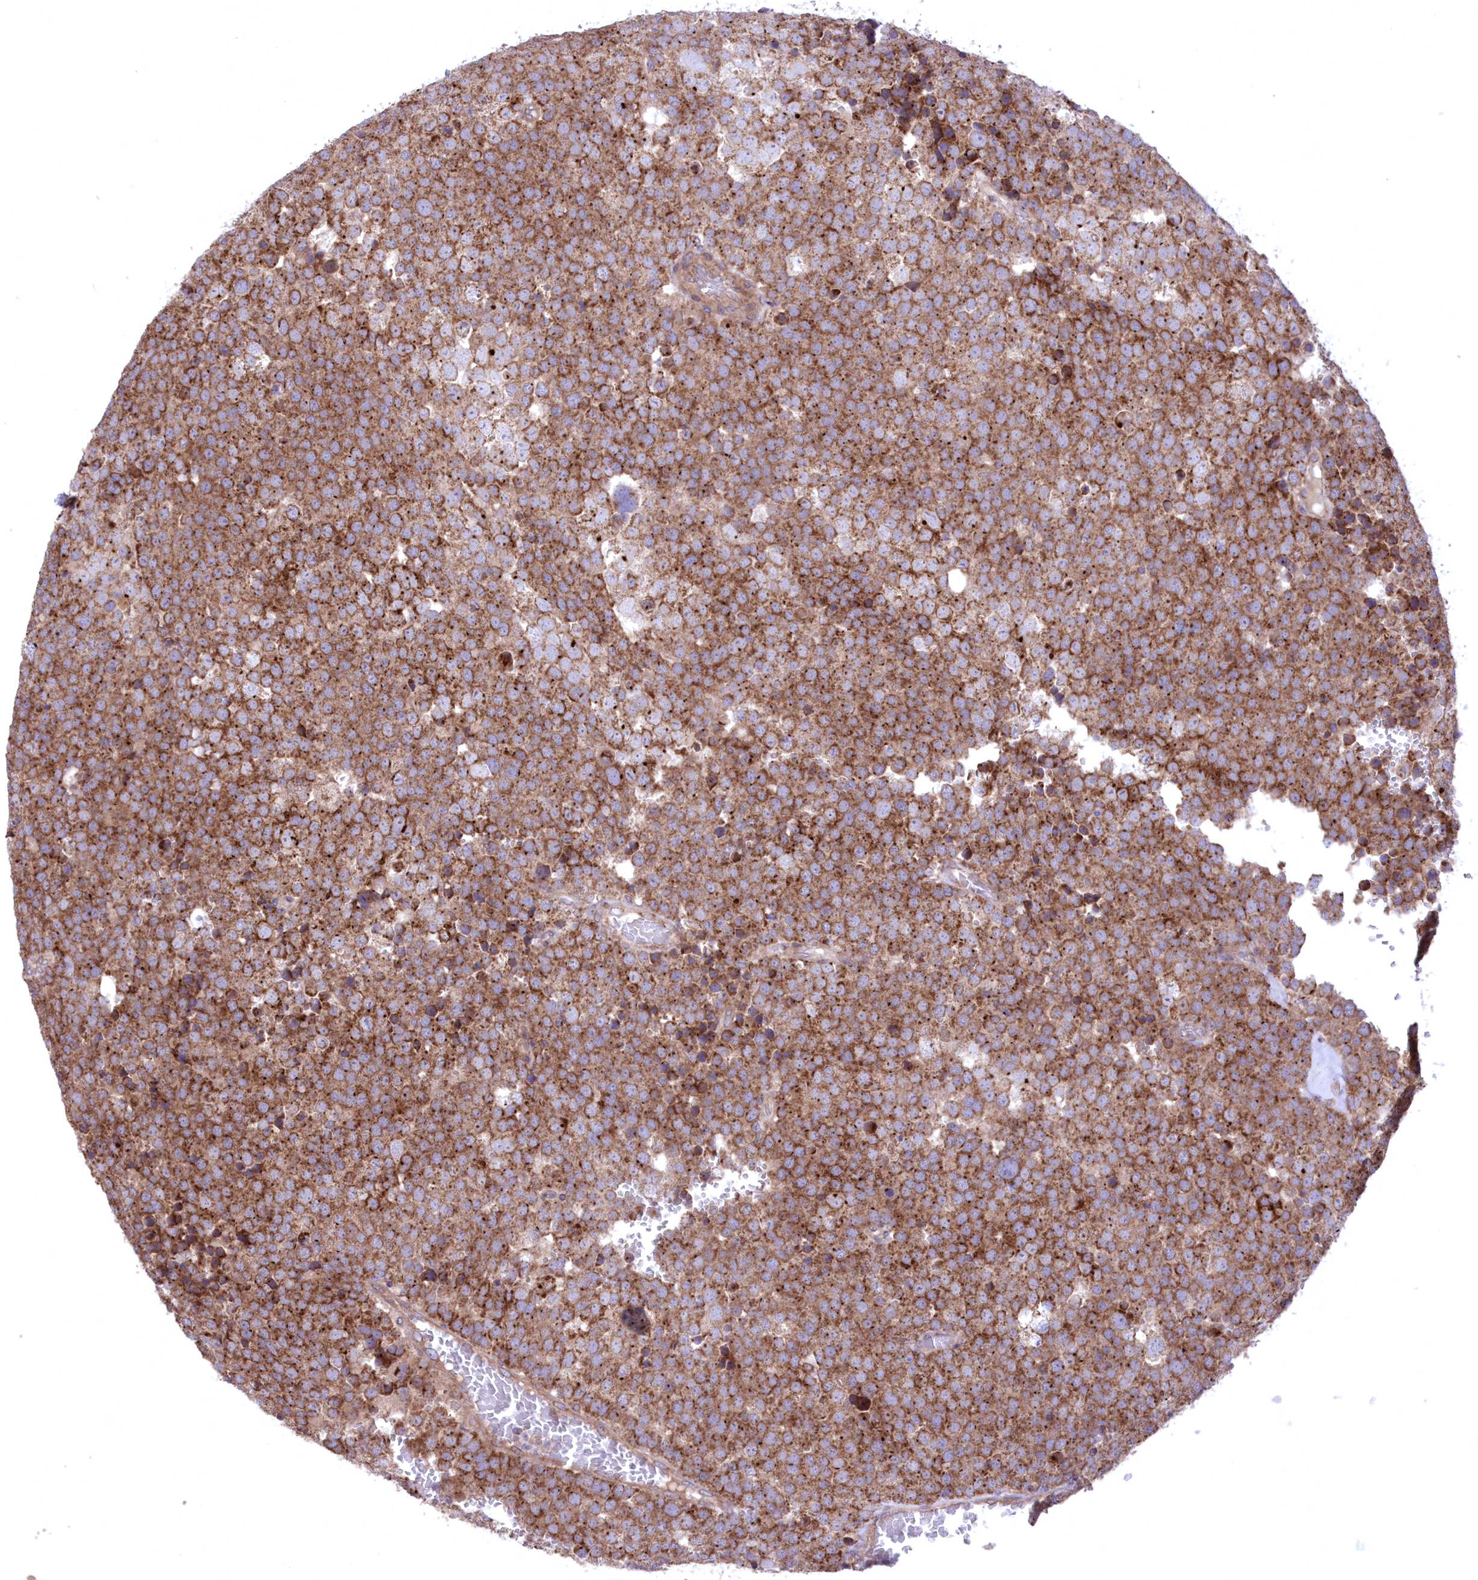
{"staining": {"intensity": "moderate", "quantity": ">75%", "location": "cytoplasmic/membranous"}, "tissue": "testis cancer", "cell_type": "Tumor cells", "image_type": "cancer", "snomed": [{"axis": "morphology", "description": "Seminoma, NOS"}, {"axis": "topography", "description": "Testis"}], "caption": "High-magnification brightfield microscopy of testis seminoma stained with DAB (brown) and counterstained with hematoxylin (blue). tumor cells exhibit moderate cytoplasmic/membranous expression is seen in about>75% of cells.", "gene": "MTRF1L", "patient": {"sex": "male", "age": 71}}